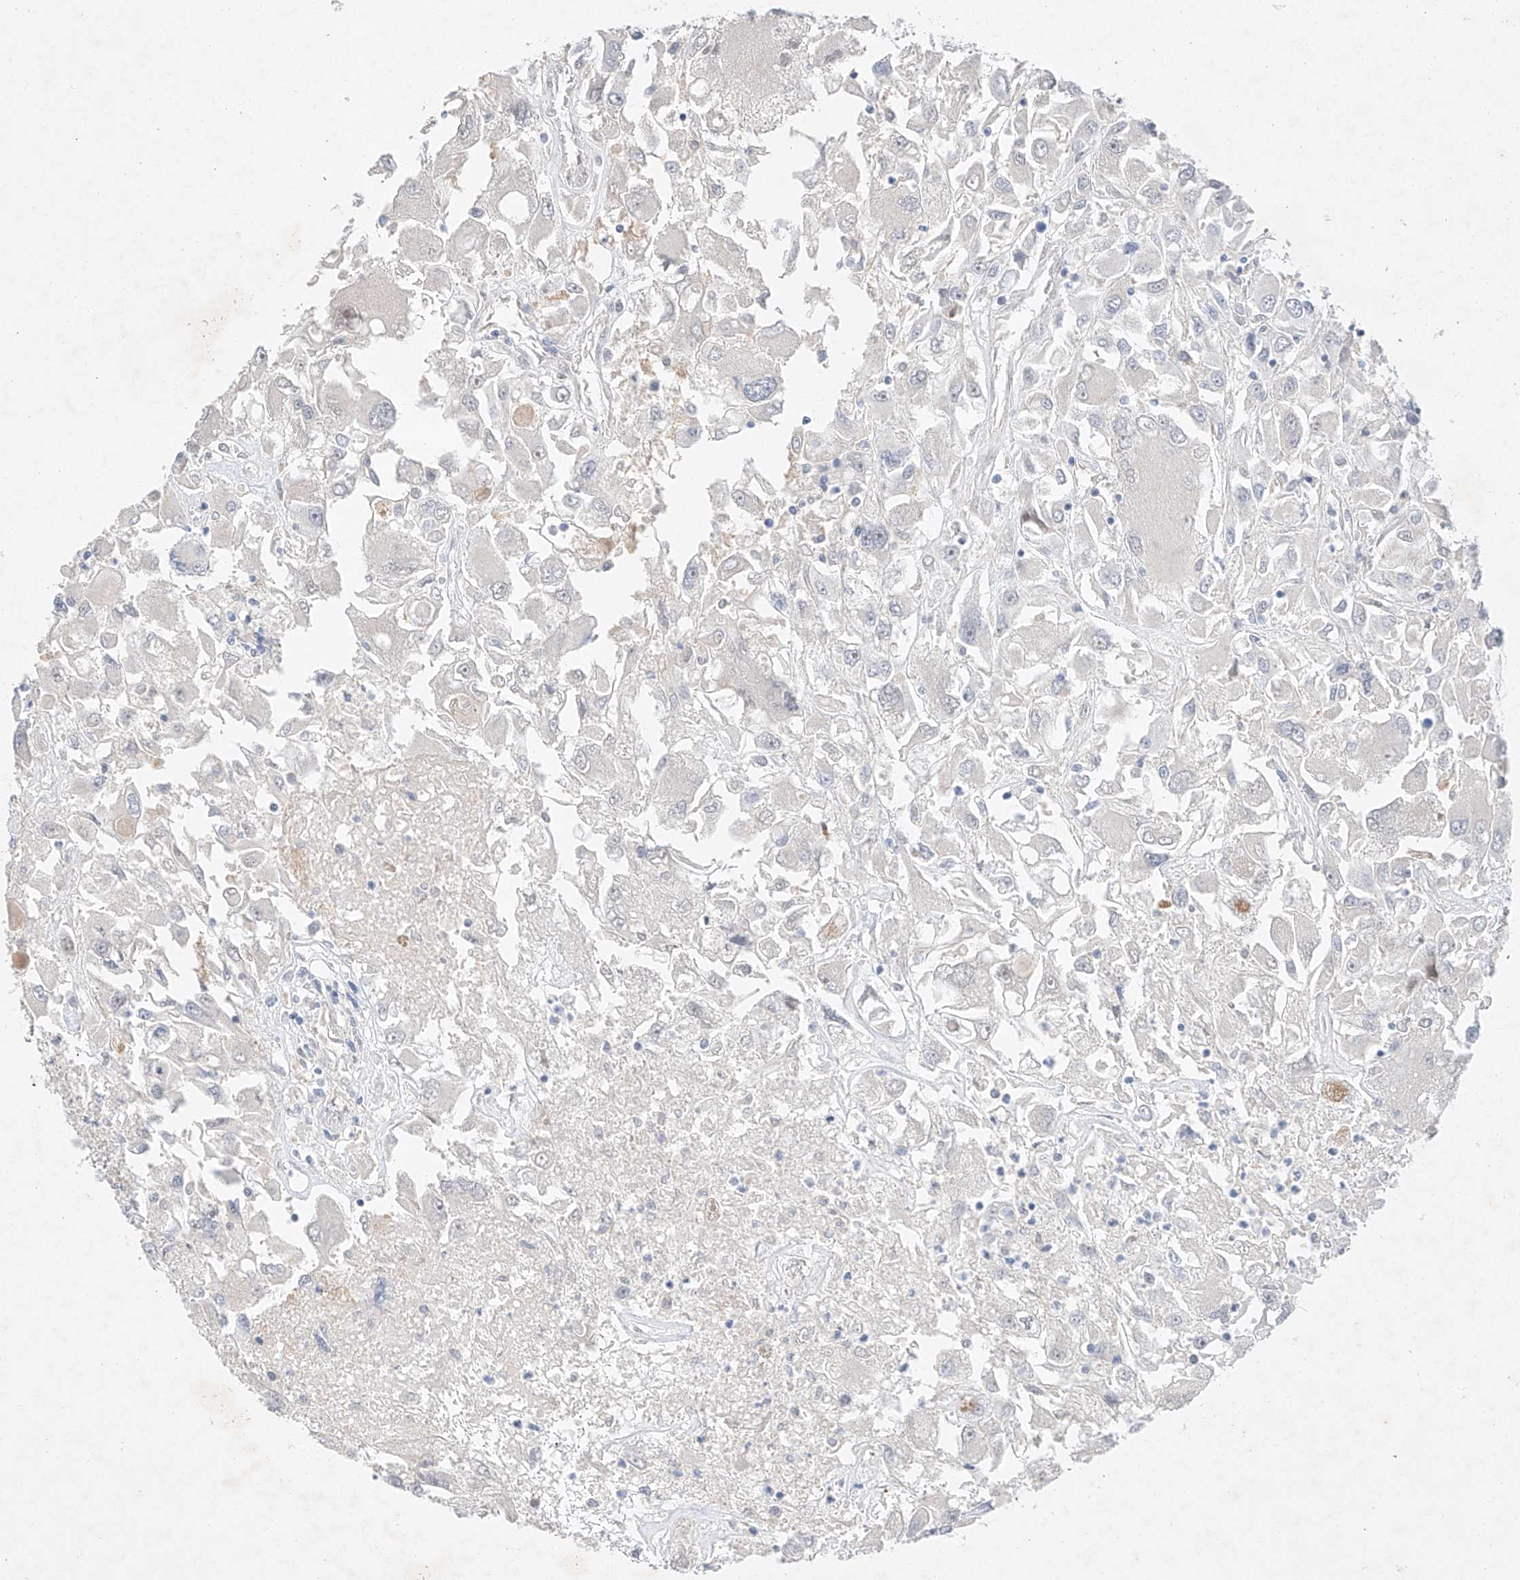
{"staining": {"intensity": "negative", "quantity": "none", "location": "none"}, "tissue": "renal cancer", "cell_type": "Tumor cells", "image_type": "cancer", "snomed": [{"axis": "morphology", "description": "Adenocarcinoma, NOS"}, {"axis": "topography", "description": "Kidney"}], "caption": "The photomicrograph shows no staining of tumor cells in renal cancer.", "gene": "IL22RA2", "patient": {"sex": "female", "age": 52}}